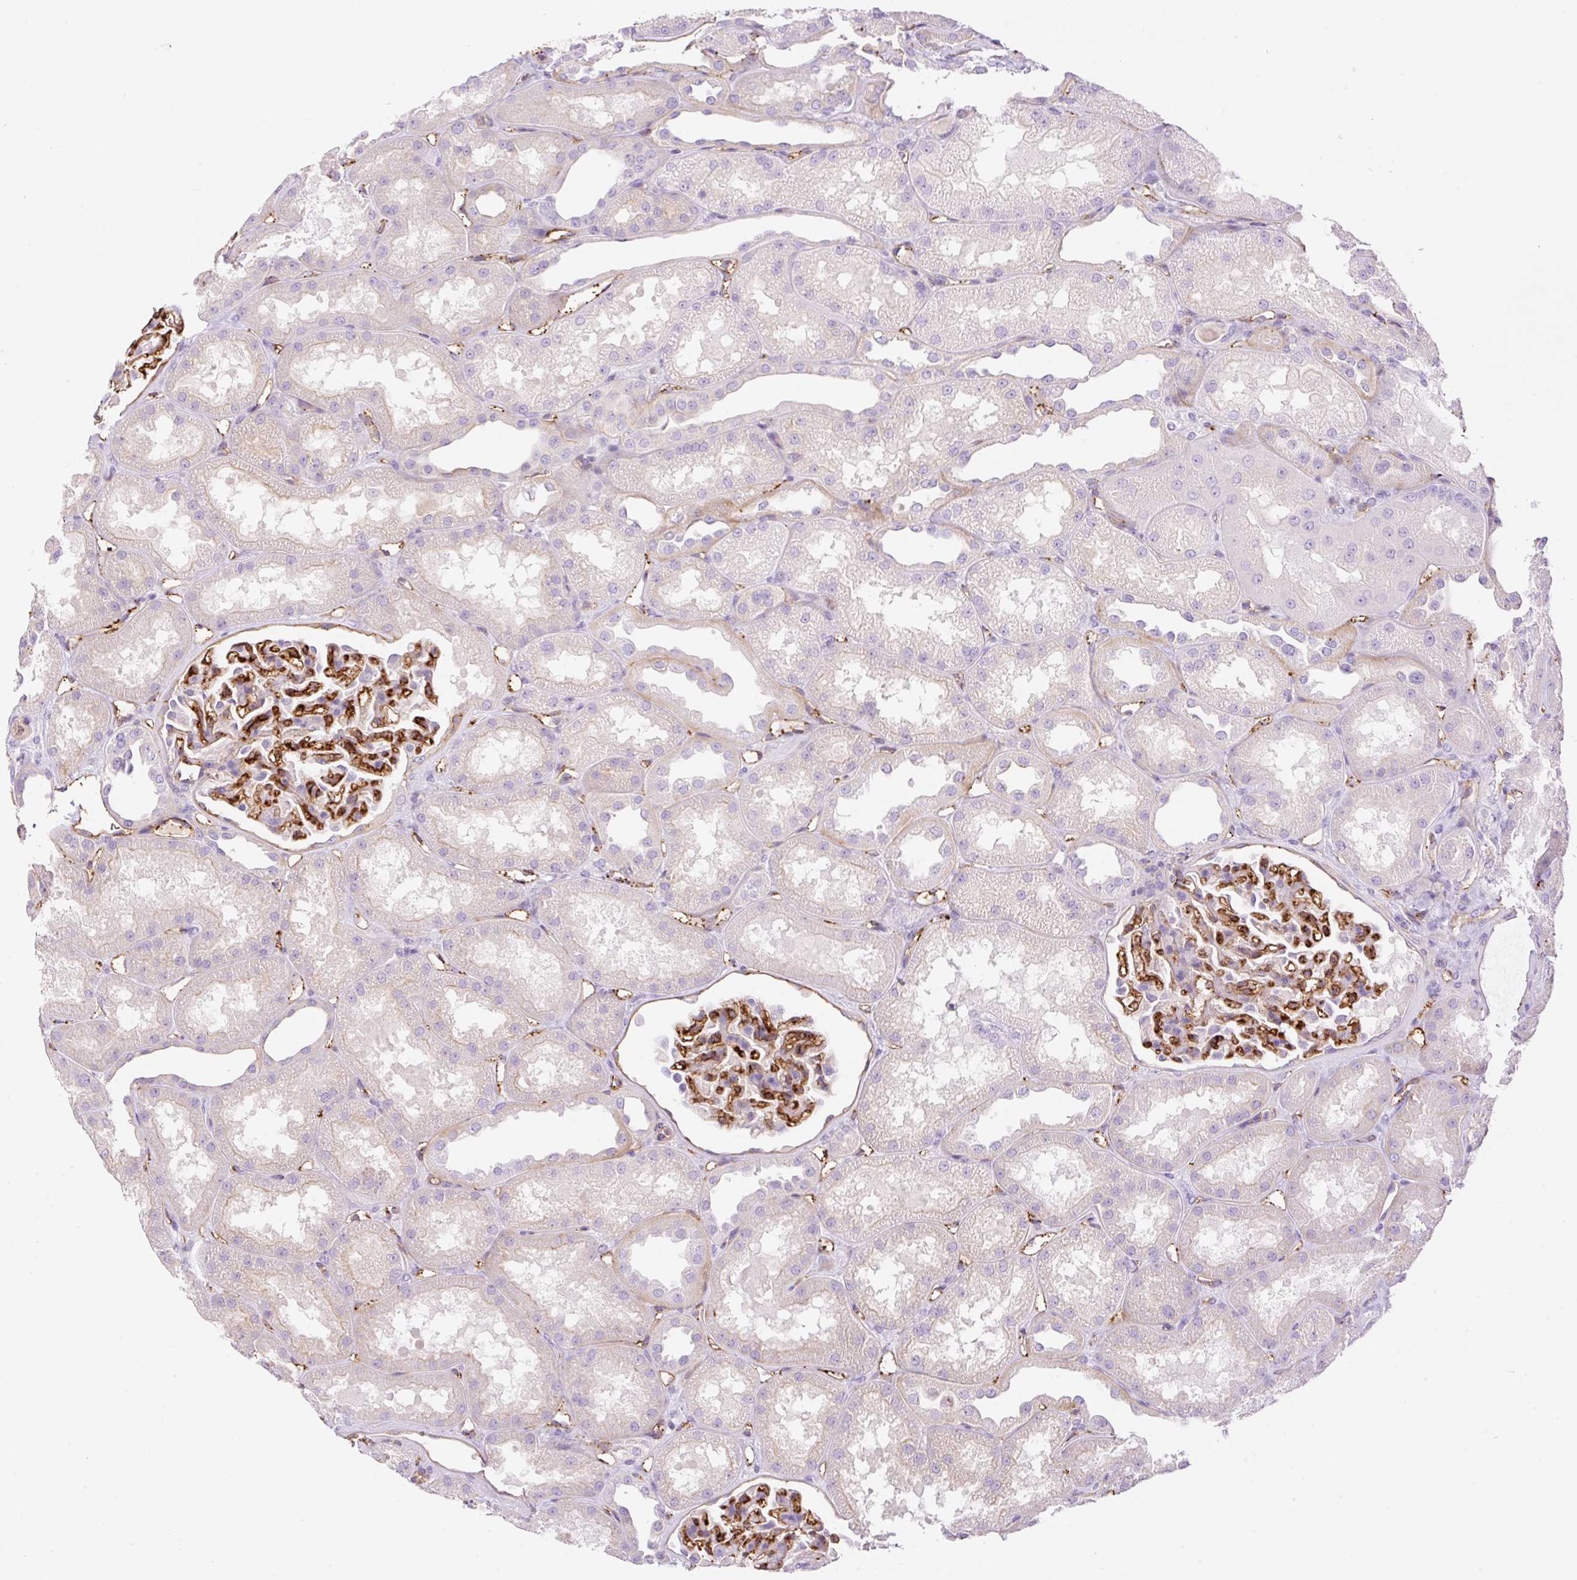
{"staining": {"intensity": "strong", "quantity": "25%-75%", "location": "cytoplasmic/membranous"}, "tissue": "kidney", "cell_type": "Cells in glomeruli", "image_type": "normal", "snomed": [{"axis": "morphology", "description": "Normal tissue, NOS"}, {"axis": "topography", "description": "Kidney"}], "caption": "Brown immunohistochemical staining in unremarkable human kidney demonstrates strong cytoplasmic/membranous staining in approximately 25%-75% of cells in glomeruli. The staining is performed using DAB (3,3'-diaminobenzidine) brown chromogen to label protein expression. The nuclei are counter-stained blue using hematoxylin.", "gene": "EHD1", "patient": {"sex": "male", "age": 61}}